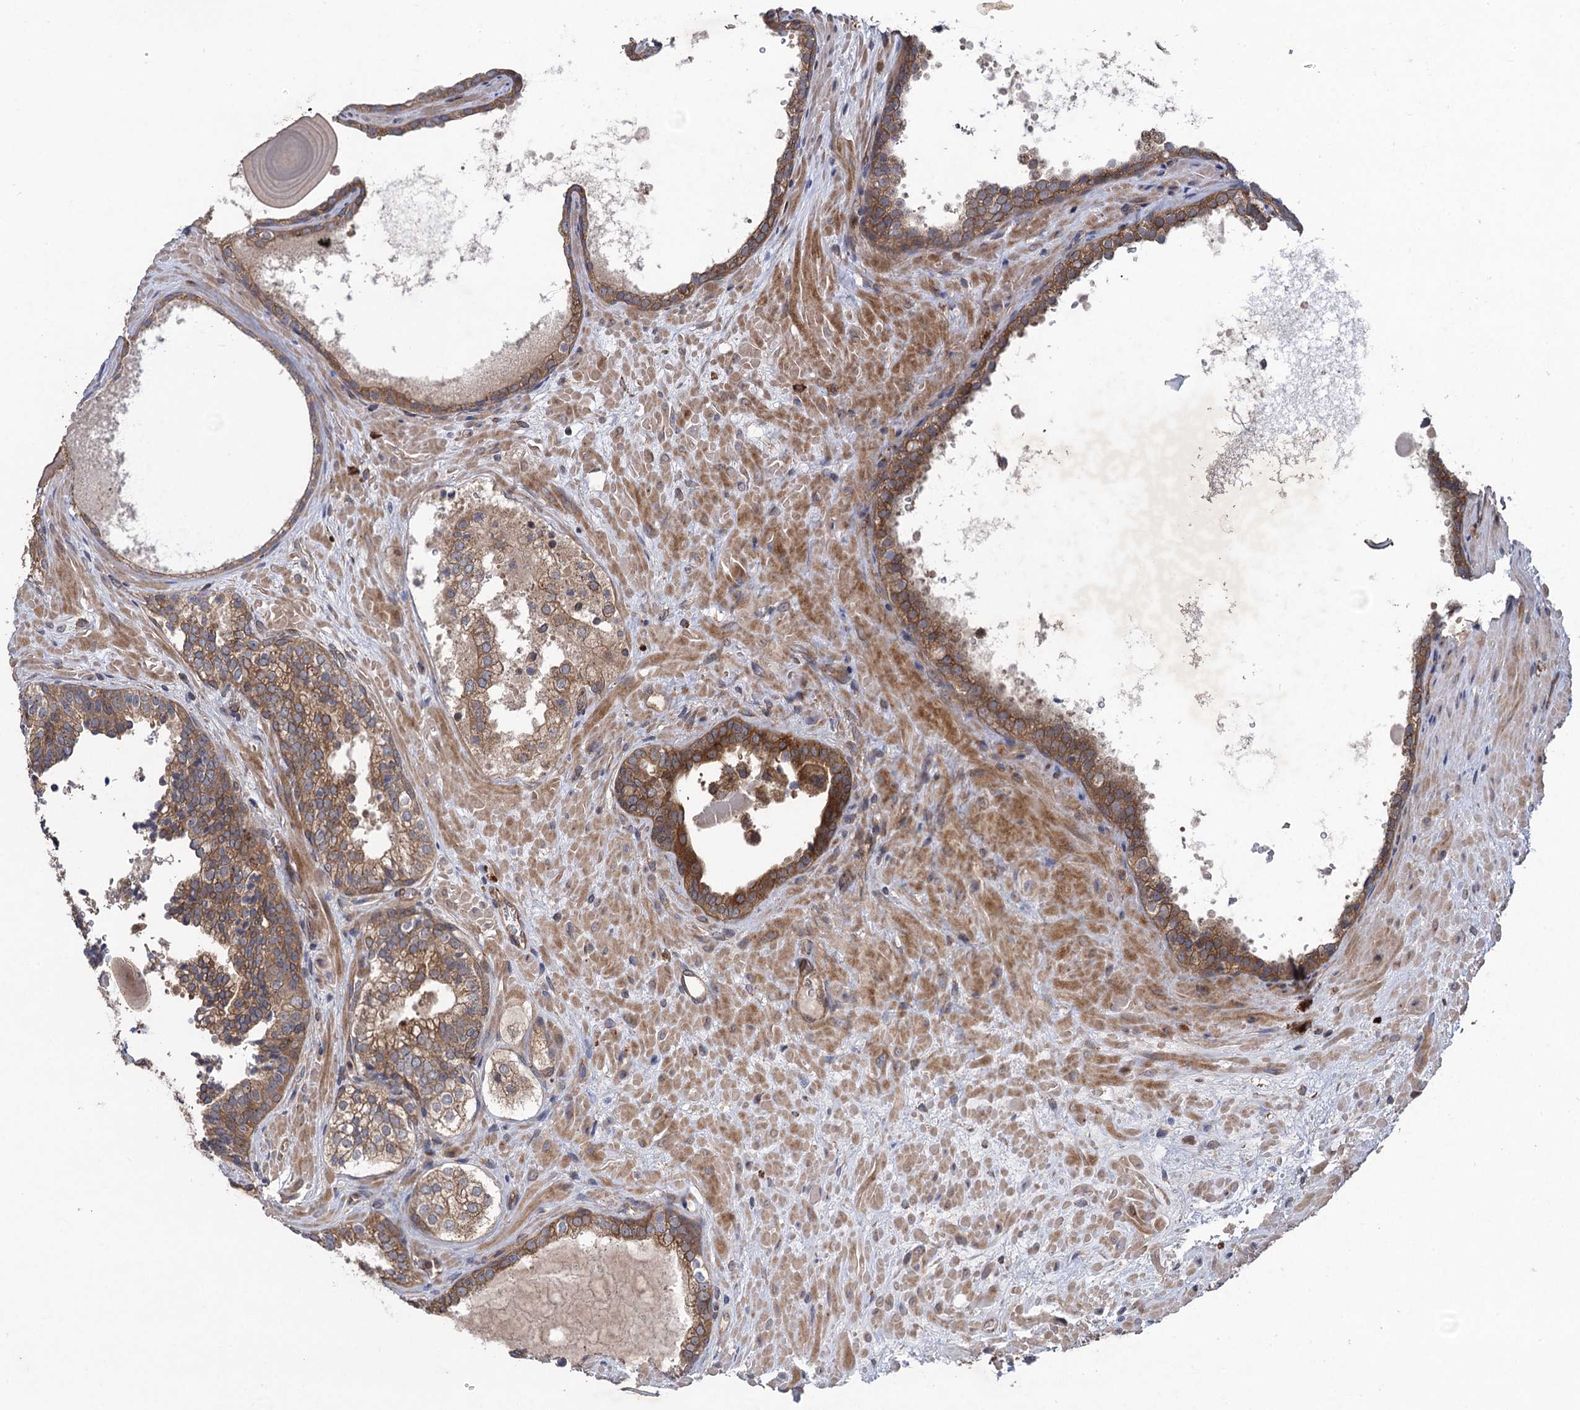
{"staining": {"intensity": "moderate", "quantity": ">75%", "location": "cytoplasmic/membranous"}, "tissue": "prostate cancer", "cell_type": "Tumor cells", "image_type": "cancer", "snomed": [{"axis": "morphology", "description": "Adenocarcinoma, High grade"}, {"axis": "topography", "description": "Prostate"}], "caption": "An immunohistochemistry image of tumor tissue is shown. Protein staining in brown labels moderate cytoplasmic/membranous positivity in prostate adenocarcinoma (high-grade) within tumor cells. (brown staining indicates protein expression, while blue staining denotes nuclei).", "gene": "HAUS1", "patient": {"sex": "male", "age": 66}}